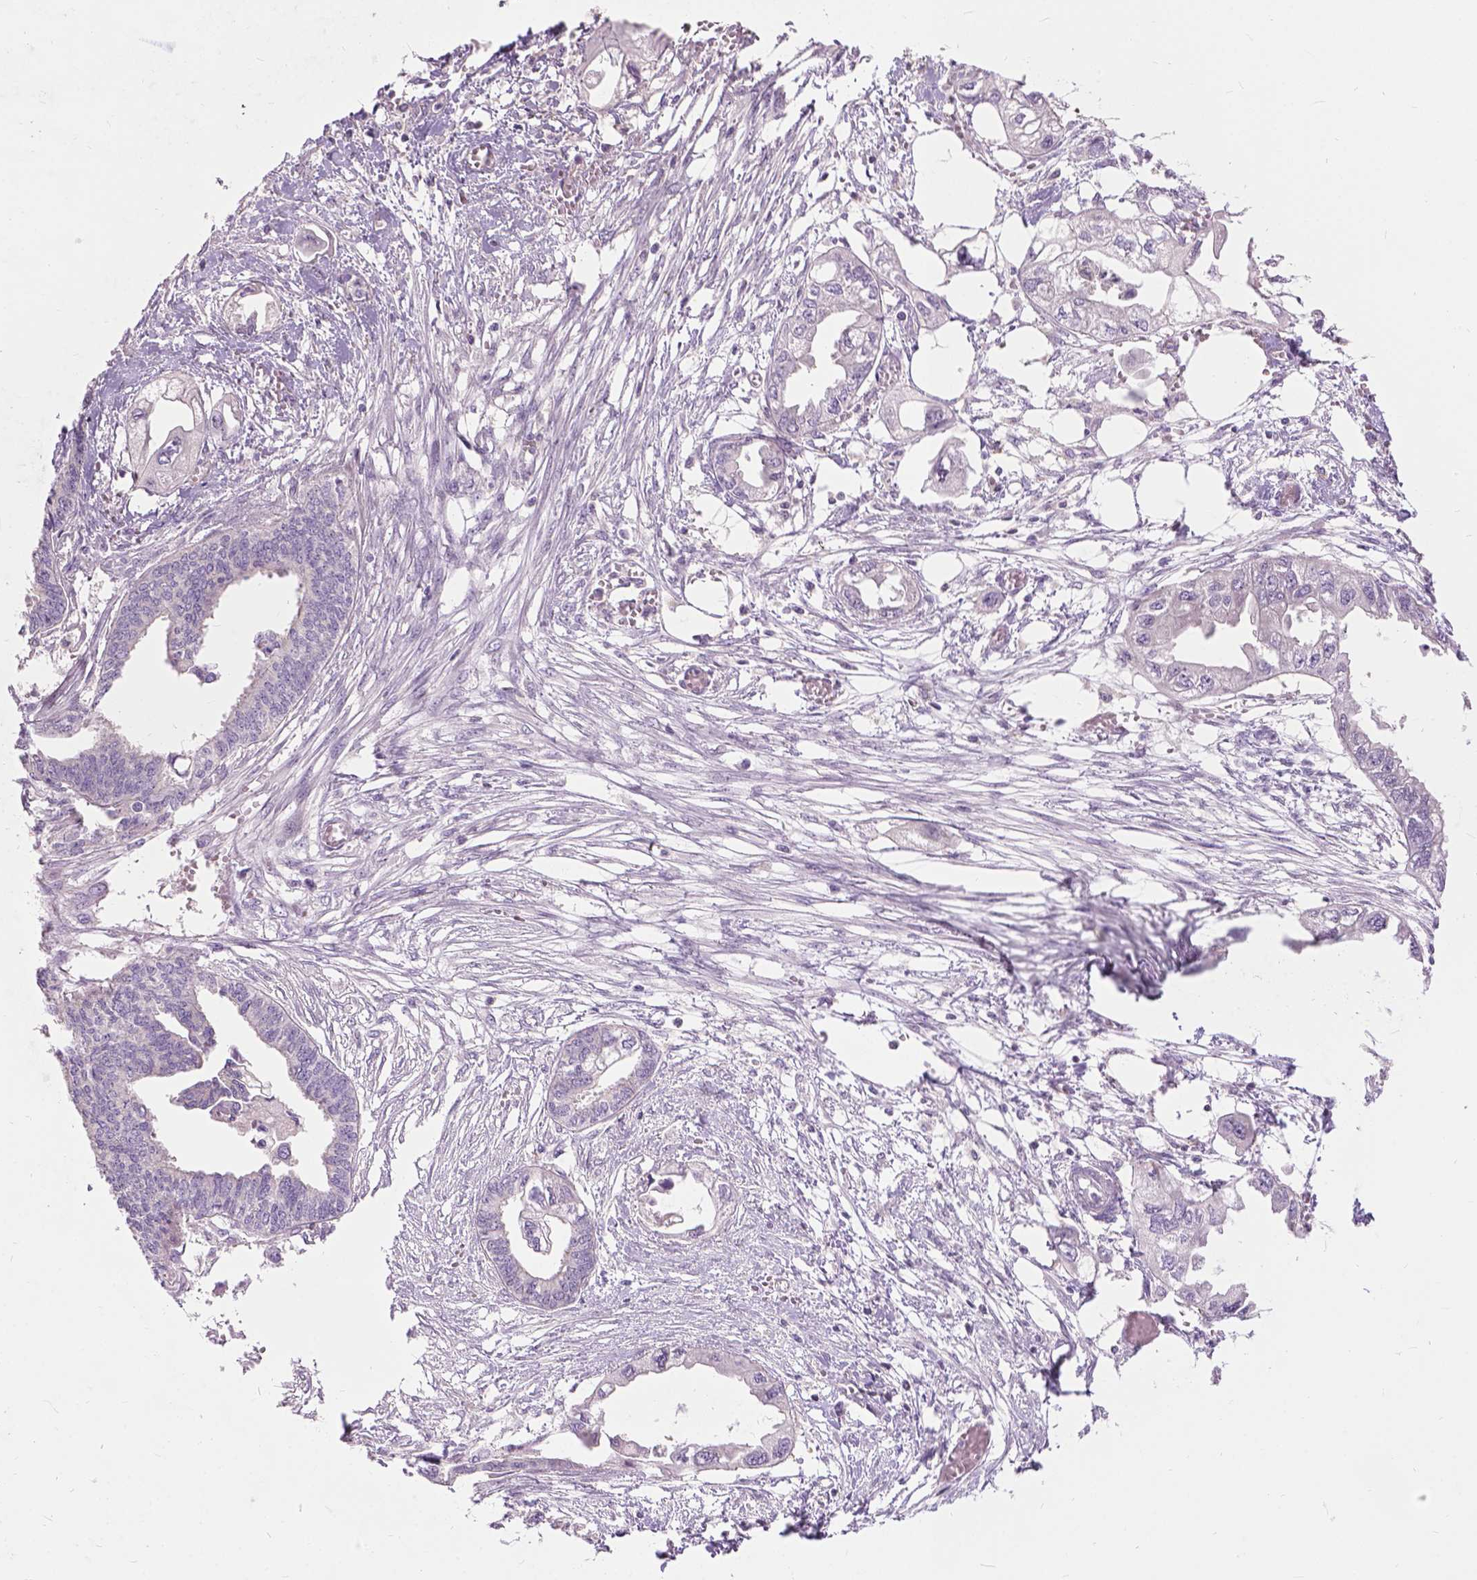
{"staining": {"intensity": "negative", "quantity": "none", "location": "none"}, "tissue": "endometrial cancer", "cell_type": "Tumor cells", "image_type": "cancer", "snomed": [{"axis": "morphology", "description": "Adenocarcinoma, NOS"}, {"axis": "morphology", "description": "Adenocarcinoma, metastatic, NOS"}, {"axis": "topography", "description": "Adipose tissue"}, {"axis": "topography", "description": "Endometrium"}], "caption": "Protein analysis of endometrial cancer demonstrates no significant expression in tumor cells. (Stains: DAB (3,3'-diaminobenzidine) immunohistochemistry (IHC) with hematoxylin counter stain, Microscopy: brightfield microscopy at high magnification).", "gene": "JAK3", "patient": {"sex": "female", "age": 67}}